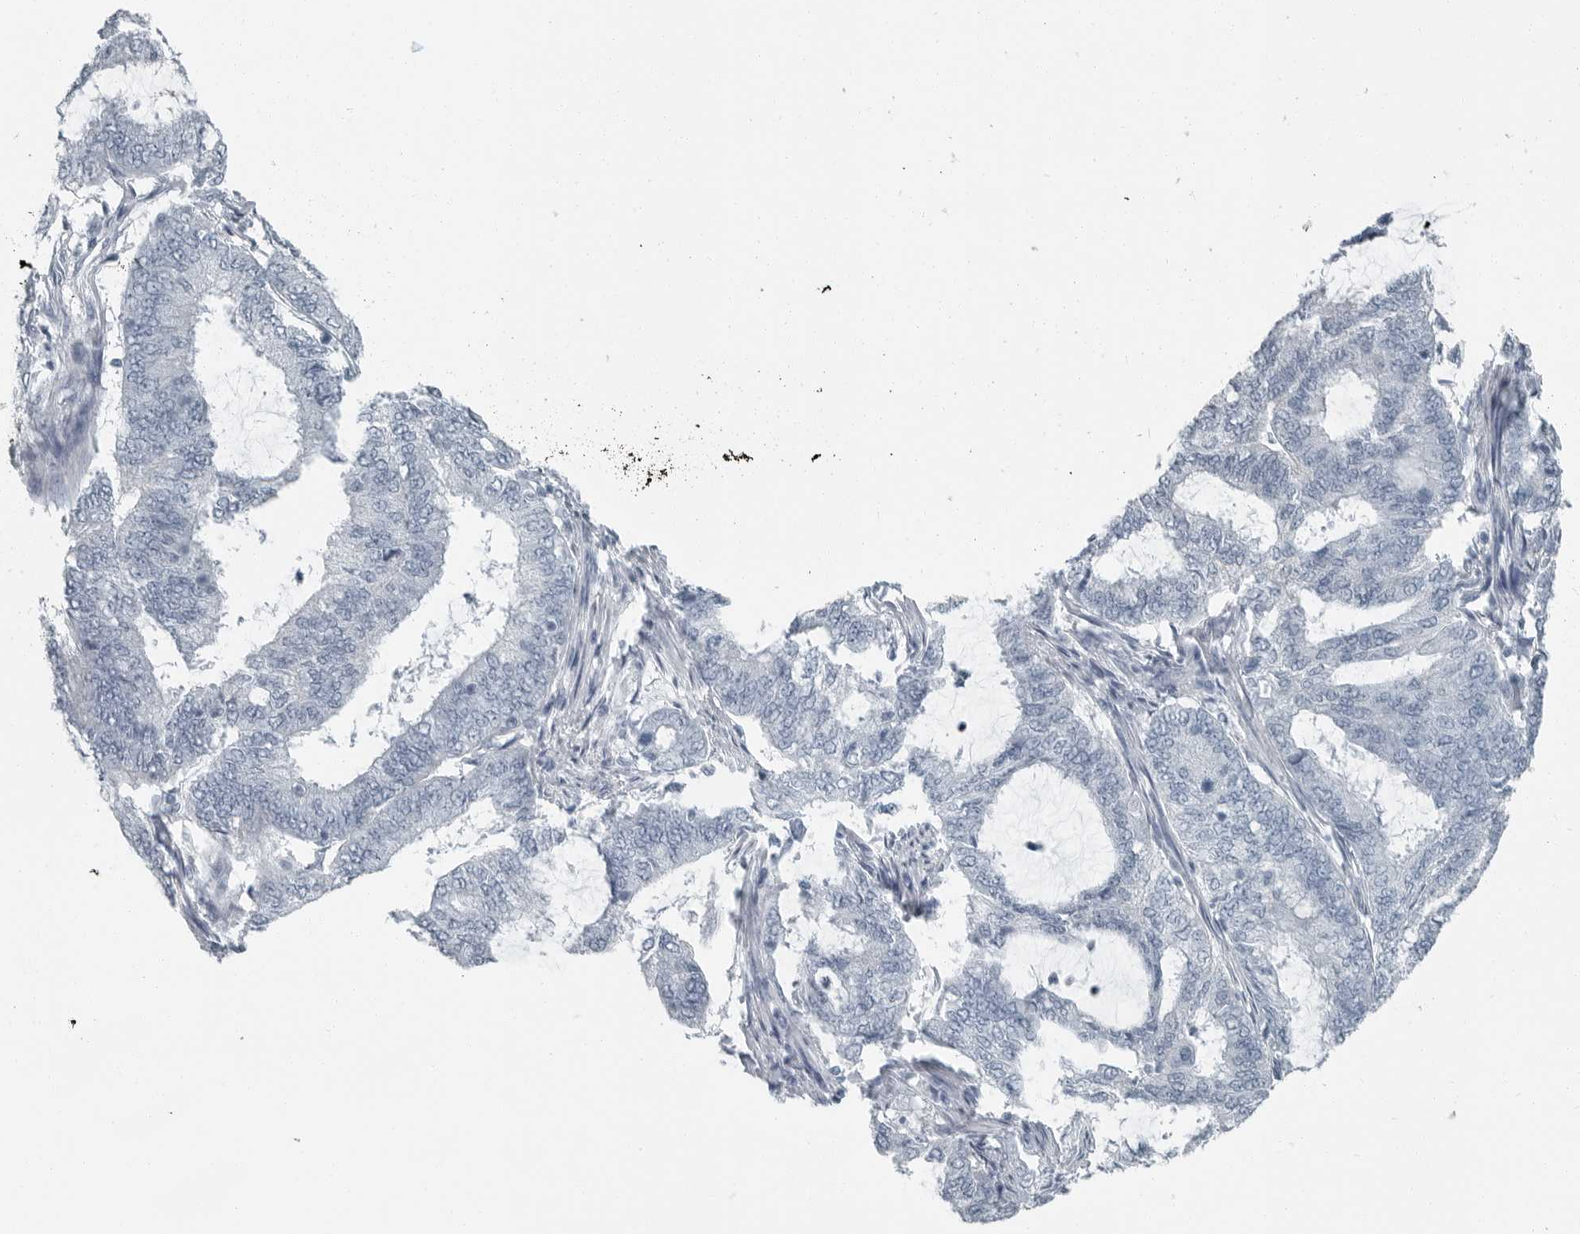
{"staining": {"intensity": "negative", "quantity": "none", "location": "none"}, "tissue": "endometrial cancer", "cell_type": "Tumor cells", "image_type": "cancer", "snomed": [{"axis": "morphology", "description": "Adenocarcinoma, NOS"}, {"axis": "topography", "description": "Endometrium"}], "caption": "Adenocarcinoma (endometrial) was stained to show a protein in brown. There is no significant expression in tumor cells. (Immunohistochemistry (ihc), brightfield microscopy, high magnification).", "gene": "ZPBP2", "patient": {"sex": "female", "age": 49}}